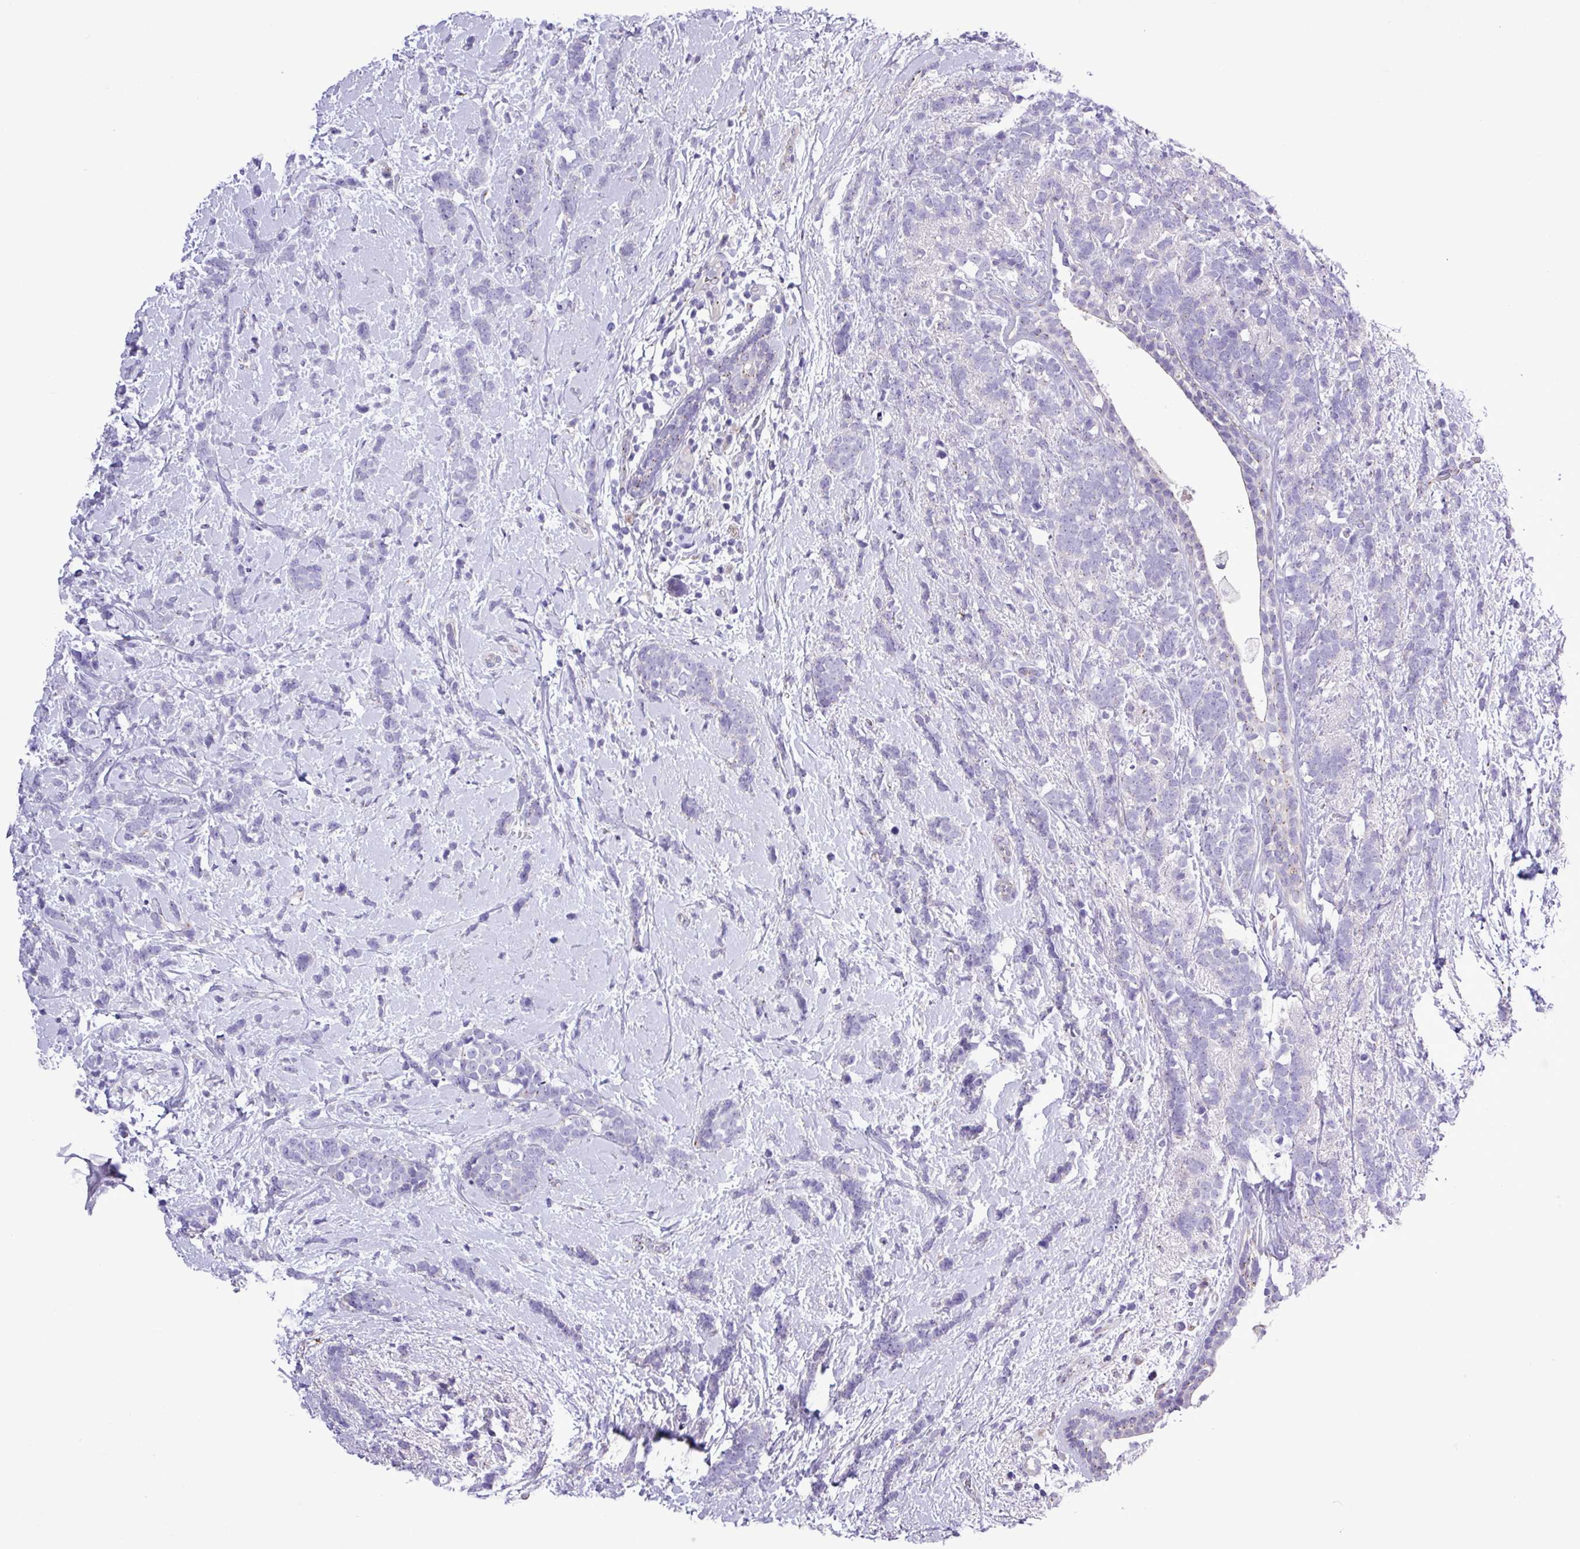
{"staining": {"intensity": "negative", "quantity": "none", "location": "none"}, "tissue": "breast cancer", "cell_type": "Tumor cells", "image_type": "cancer", "snomed": [{"axis": "morphology", "description": "Lobular carcinoma"}, {"axis": "topography", "description": "Breast"}], "caption": "Immunohistochemistry (IHC) micrograph of human lobular carcinoma (breast) stained for a protein (brown), which displays no staining in tumor cells.", "gene": "SPINK8", "patient": {"sex": "female", "age": 58}}